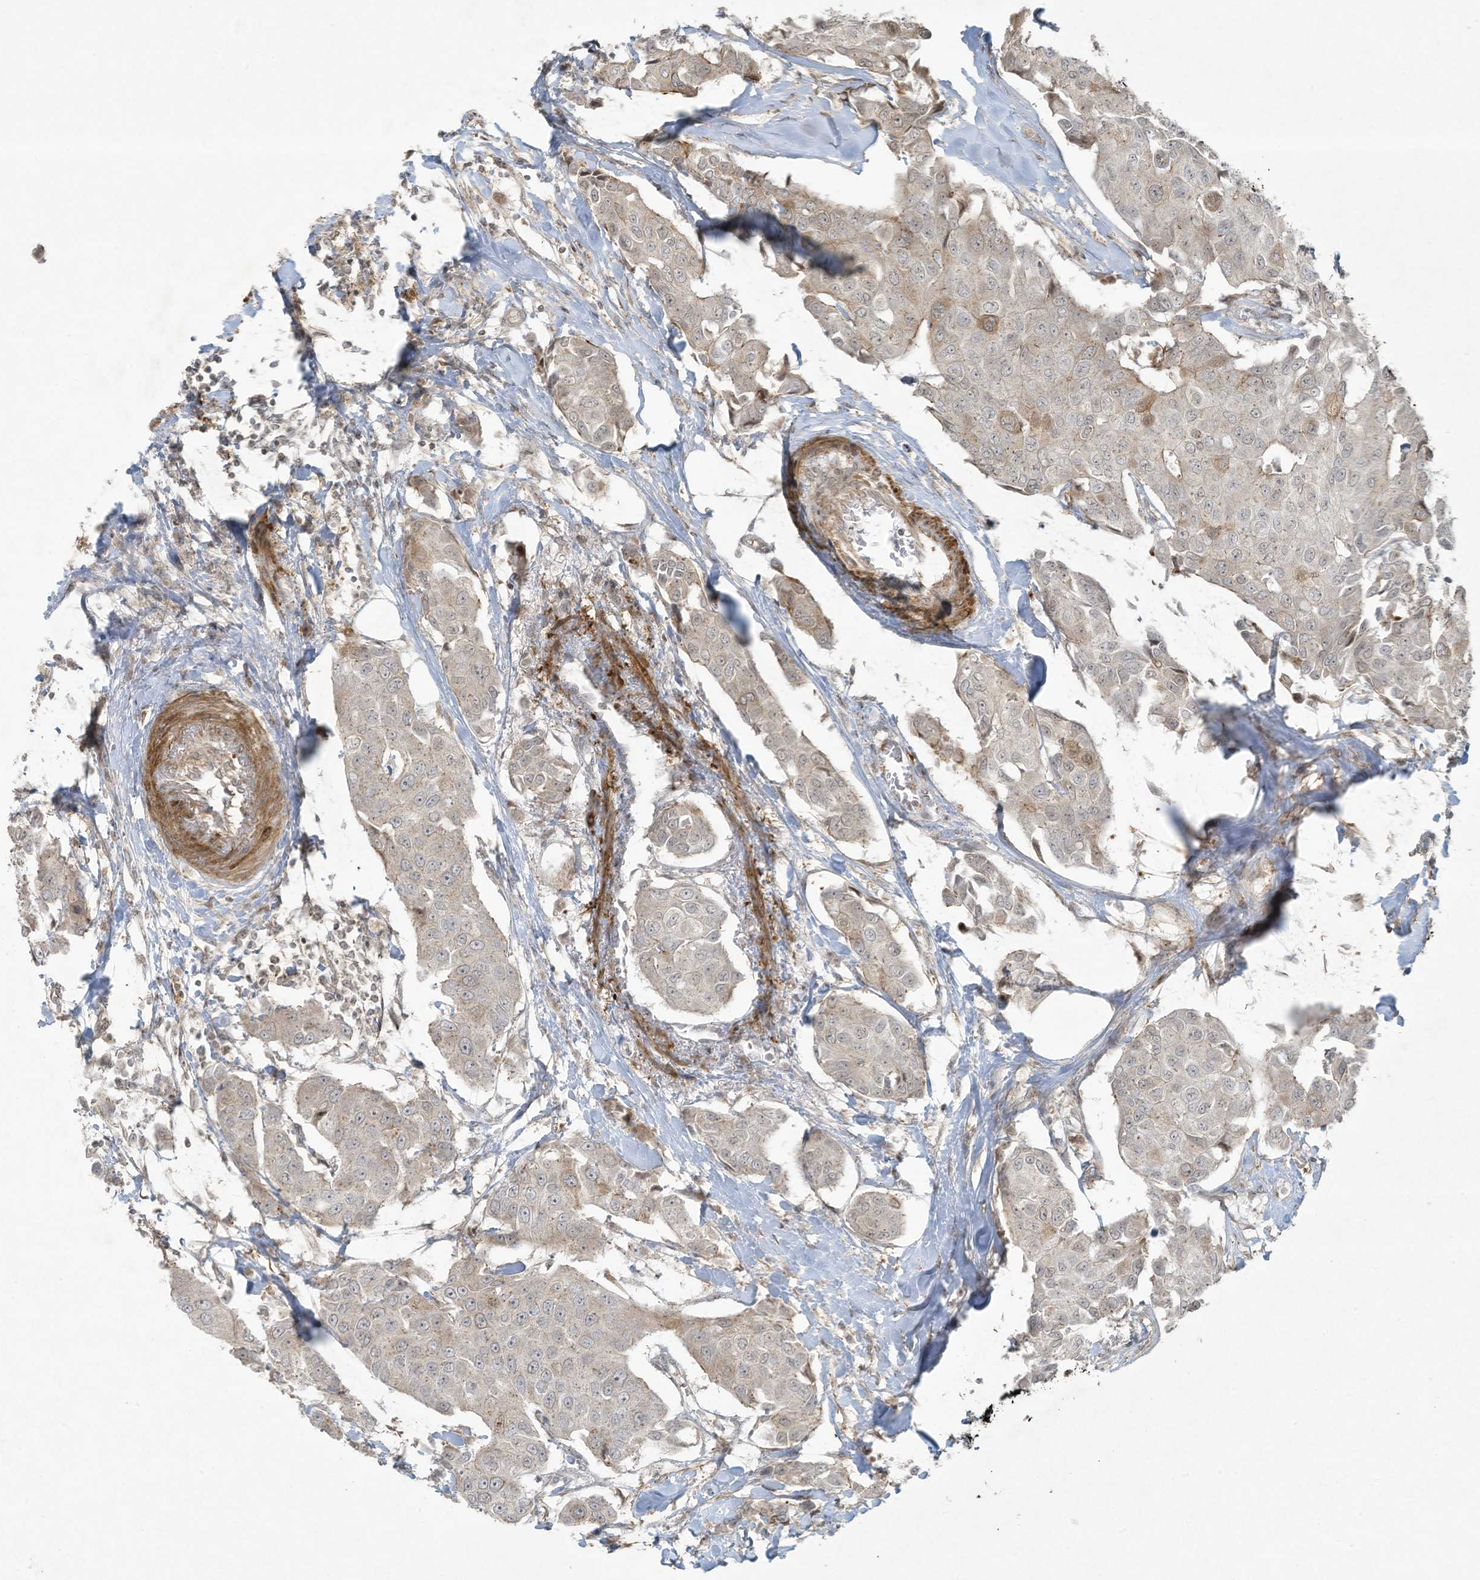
{"staining": {"intensity": "weak", "quantity": "<25%", "location": "cytoplasmic/membranous"}, "tissue": "breast cancer", "cell_type": "Tumor cells", "image_type": "cancer", "snomed": [{"axis": "morphology", "description": "Duct carcinoma"}, {"axis": "topography", "description": "Breast"}], "caption": "This histopathology image is of breast cancer (intraductal carcinoma) stained with IHC to label a protein in brown with the nuclei are counter-stained blue. There is no expression in tumor cells. (DAB immunohistochemistry (IHC), high magnification).", "gene": "ZNF263", "patient": {"sex": "female", "age": 80}}